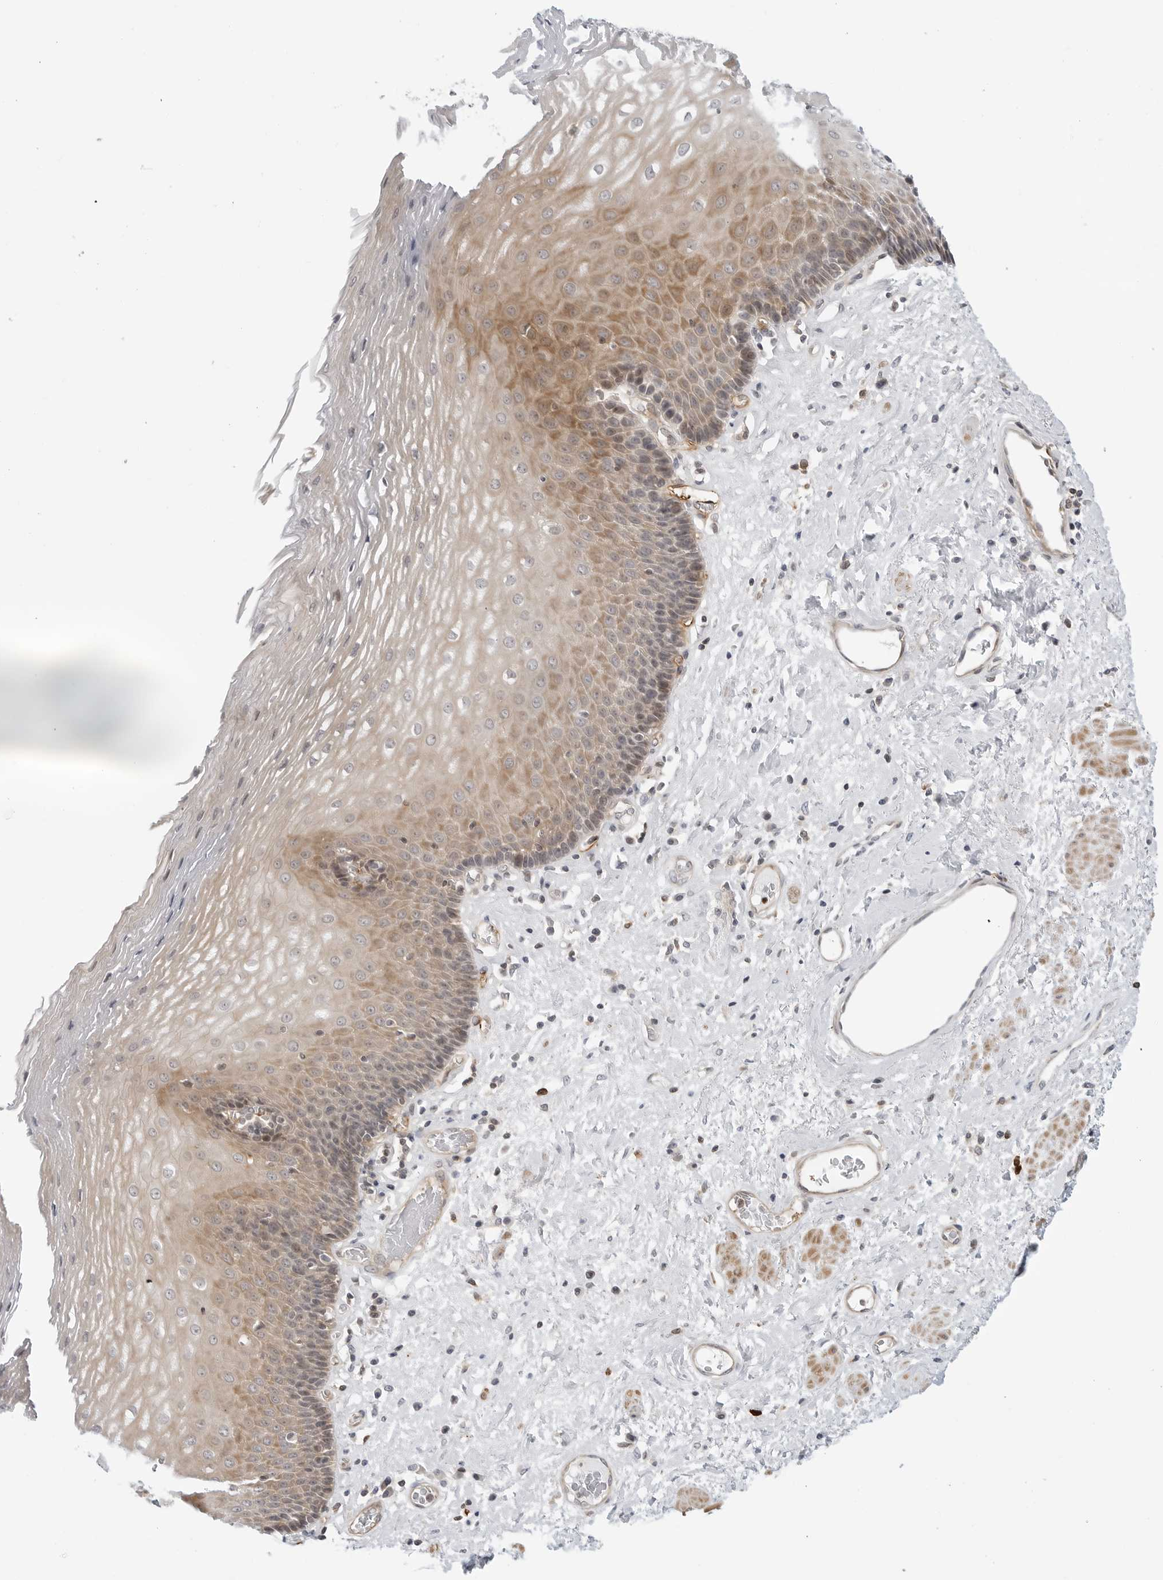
{"staining": {"intensity": "moderate", "quantity": "25%-75%", "location": "cytoplasmic/membranous"}, "tissue": "esophagus", "cell_type": "Squamous epithelial cells", "image_type": "normal", "snomed": [{"axis": "morphology", "description": "Normal tissue, NOS"}, {"axis": "morphology", "description": "Adenocarcinoma, NOS"}, {"axis": "topography", "description": "Esophagus"}], "caption": "The immunohistochemical stain labels moderate cytoplasmic/membranous staining in squamous epithelial cells of normal esophagus.", "gene": "STXBP3", "patient": {"sex": "male", "age": 62}}